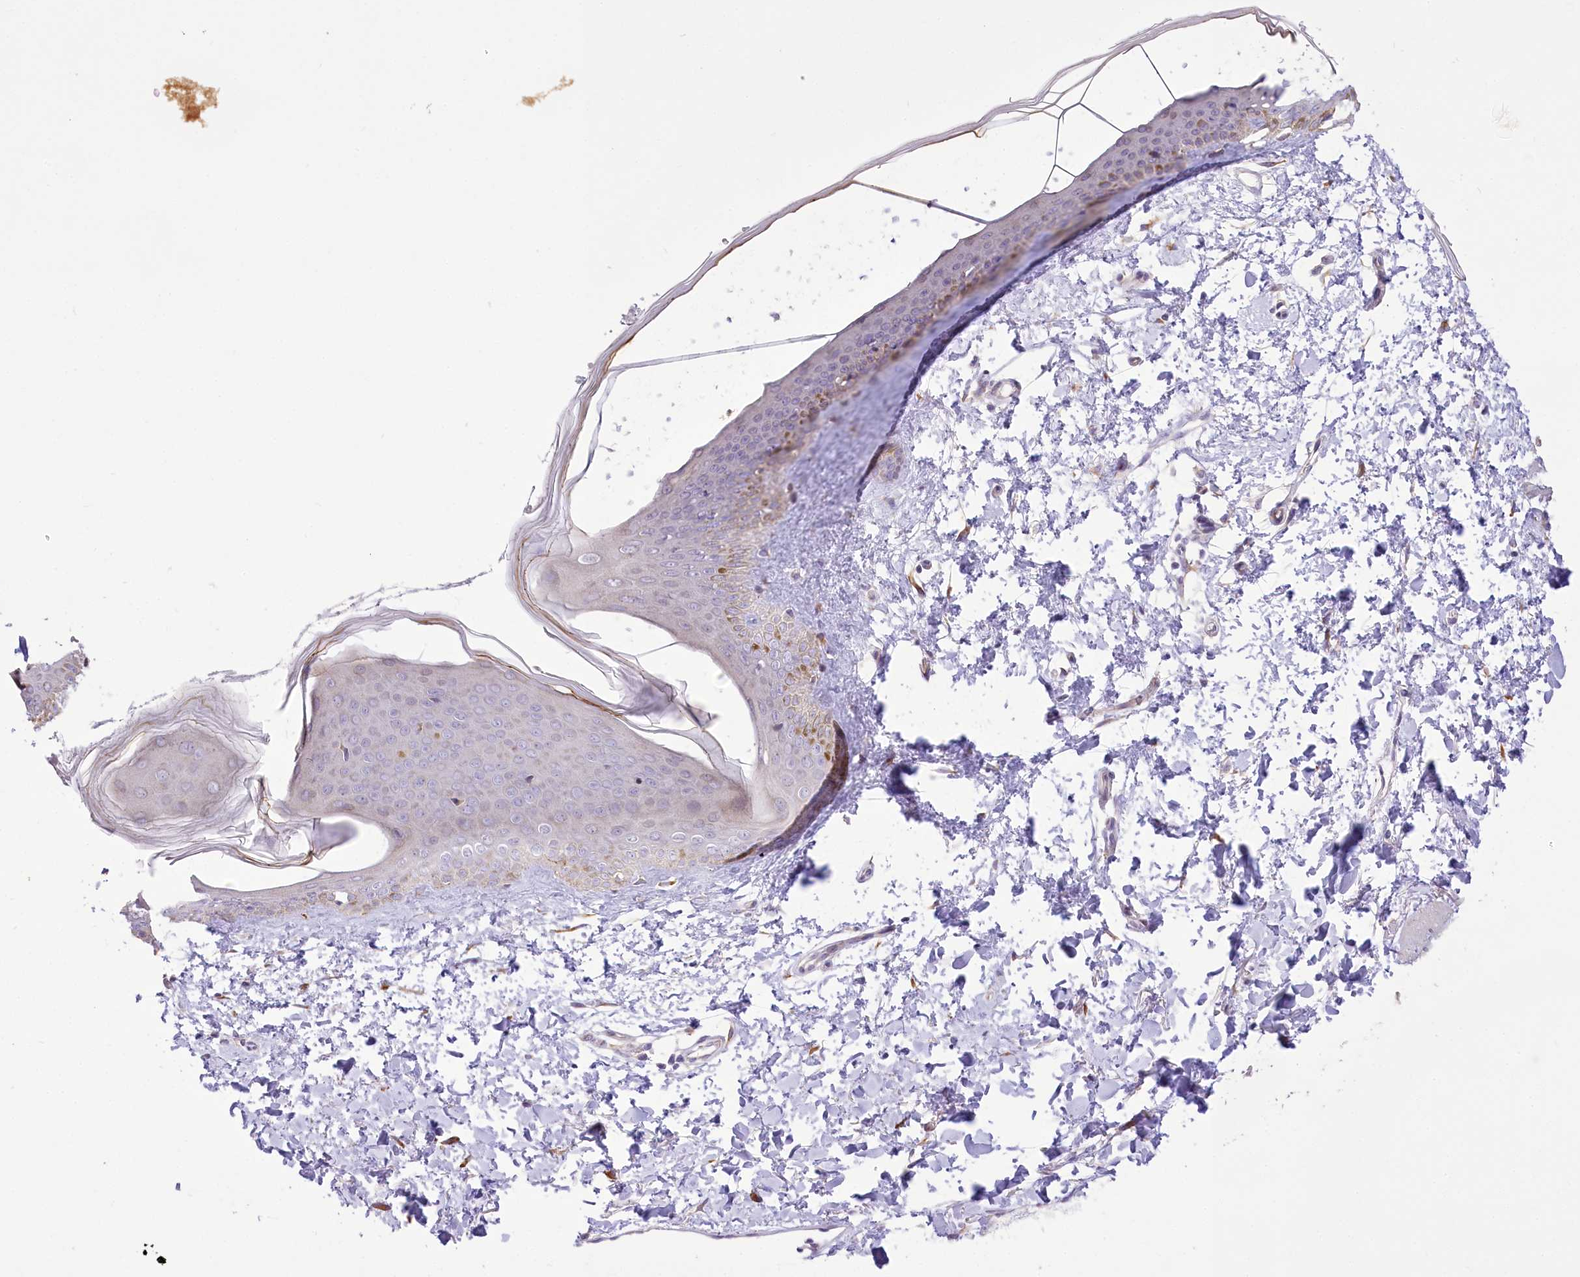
{"staining": {"intensity": "moderate", "quantity": "25%-75%", "location": "cytoplasmic/membranous"}, "tissue": "skin", "cell_type": "Fibroblasts", "image_type": "normal", "snomed": [{"axis": "morphology", "description": "Normal tissue, NOS"}, {"axis": "topography", "description": "Skin"}], "caption": "Fibroblasts exhibit moderate cytoplasmic/membranous staining in approximately 25%-75% of cells in benign skin. (DAB IHC, brown staining for protein, blue staining for nuclei).", "gene": "NCKAP5", "patient": {"sex": "female", "age": 58}}